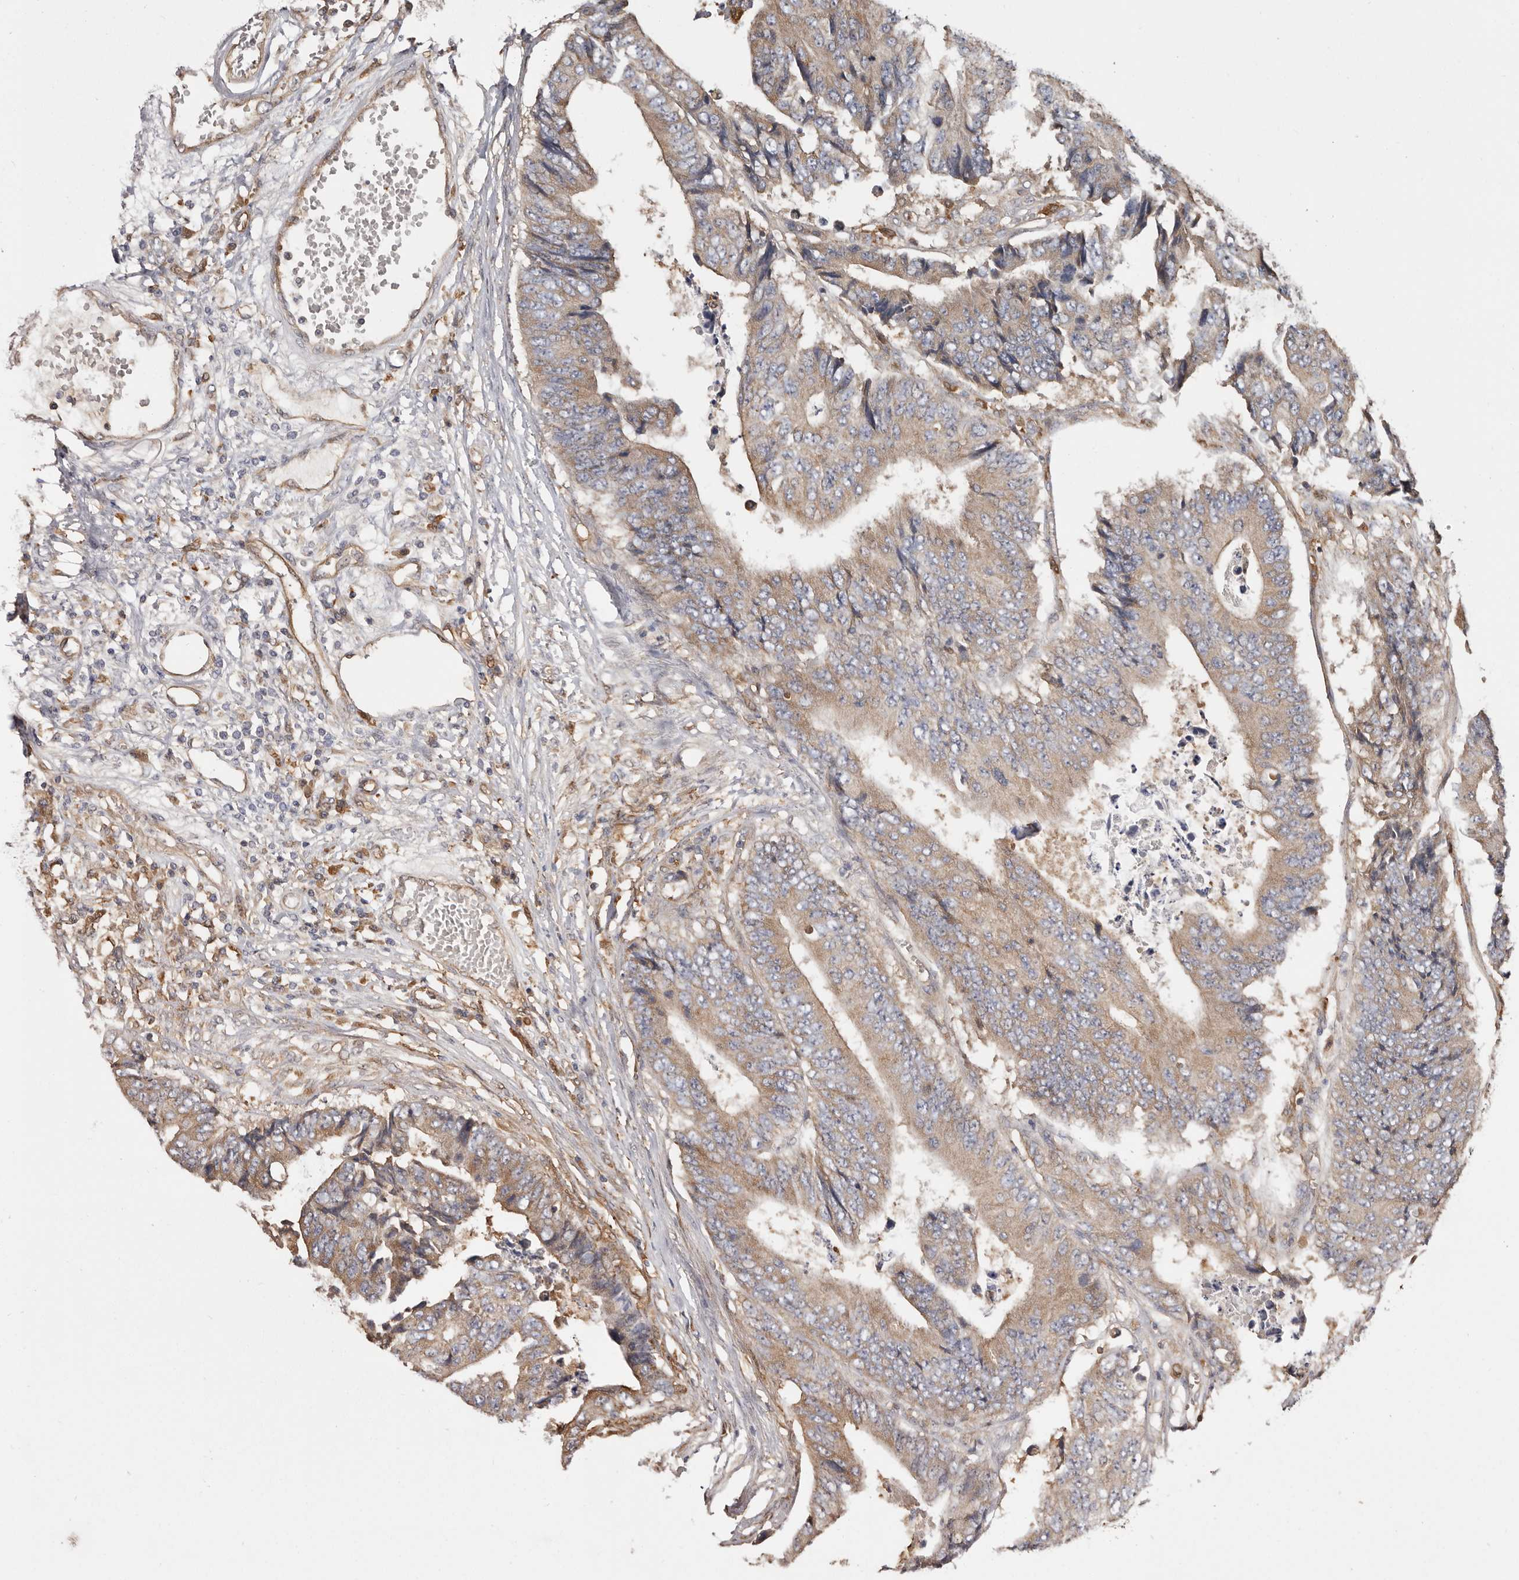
{"staining": {"intensity": "weak", "quantity": ">75%", "location": "cytoplasmic/membranous"}, "tissue": "colorectal cancer", "cell_type": "Tumor cells", "image_type": "cancer", "snomed": [{"axis": "morphology", "description": "Adenocarcinoma, NOS"}, {"axis": "topography", "description": "Rectum"}], "caption": "Immunohistochemical staining of human adenocarcinoma (colorectal) reveals low levels of weak cytoplasmic/membranous protein expression in about >75% of tumor cells.", "gene": "LAP3", "patient": {"sex": "male", "age": 84}}